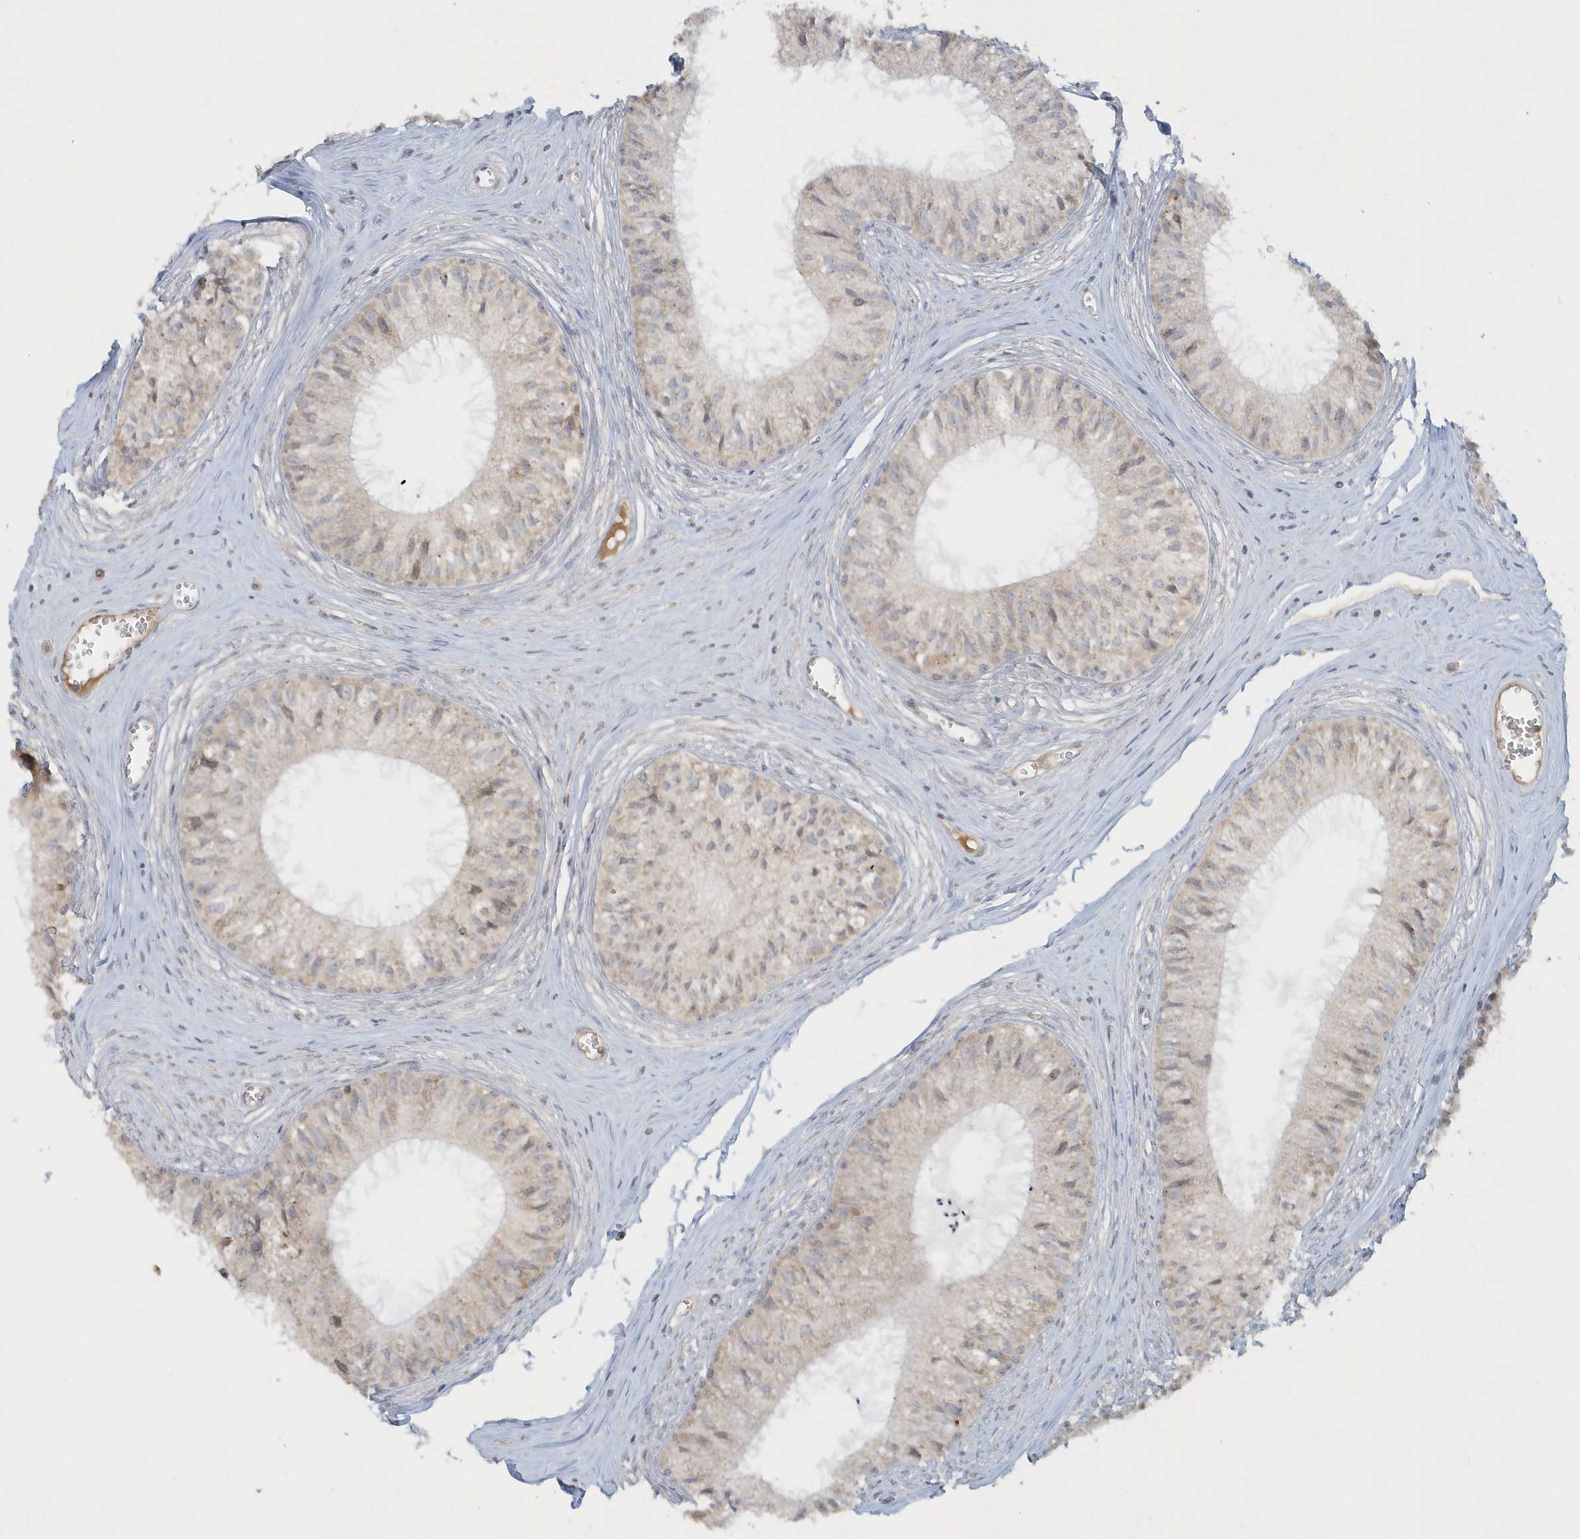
{"staining": {"intensity": "moderate", "quantity": ">75%", "location": "cytoplasmic/membranous"}, "tissue": "epididymis", "cell_type": "Glandular cells", "image_type": "normal", "snomed": [{"axis": "morphology", "description": "Normal tissue, NOS"}, {"axis": "topography", "description": "Epididymis"}], "caption": "Glandular cells reveal medium levels of moderate cytoplasmic/membranous positivity in about >75% of cells in normal epididymis.", "gene": "STIM2", "patient": {"sex": "male", "age": 36}}